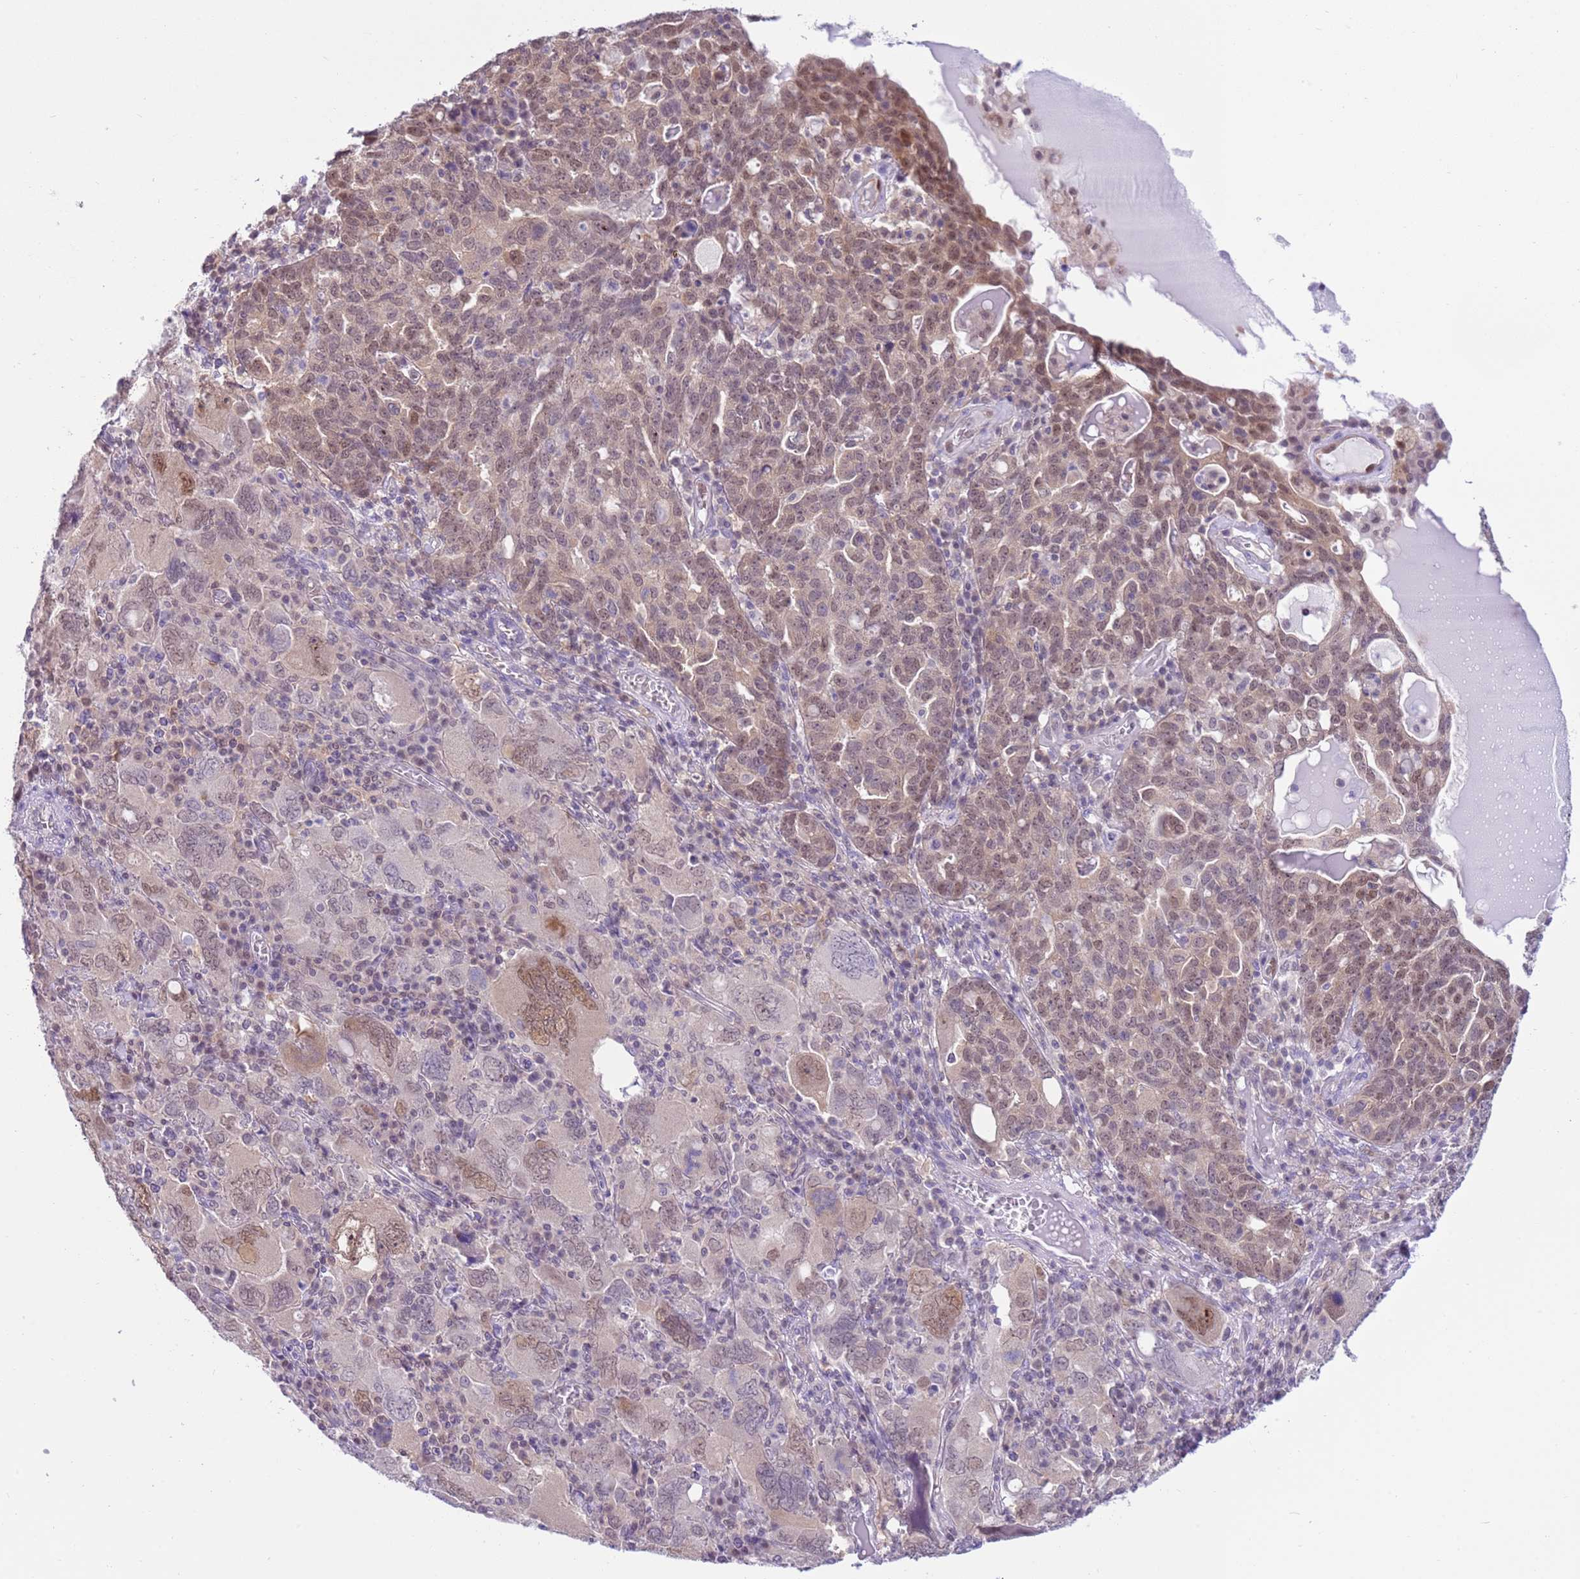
{"staining": {"intensity": "weak", "quantity": ">75%", "location": "nuclear"}, "tissue": "ovarian cancer", "cell_type": "Tumor cells", "image_type": "cancer", "snomed": [{"axis": "morphology", "description": "Carcinoma, endometroid"}, {"axis": "topography", "description": "Ovary"}], "caption": "Ovarian cancer stained for a protein (brown) shows weak nuclear positive positivity in about >75% of tumor cells.", "gene": "DDI2", "patient": {"sex": "female", "age": 62}}